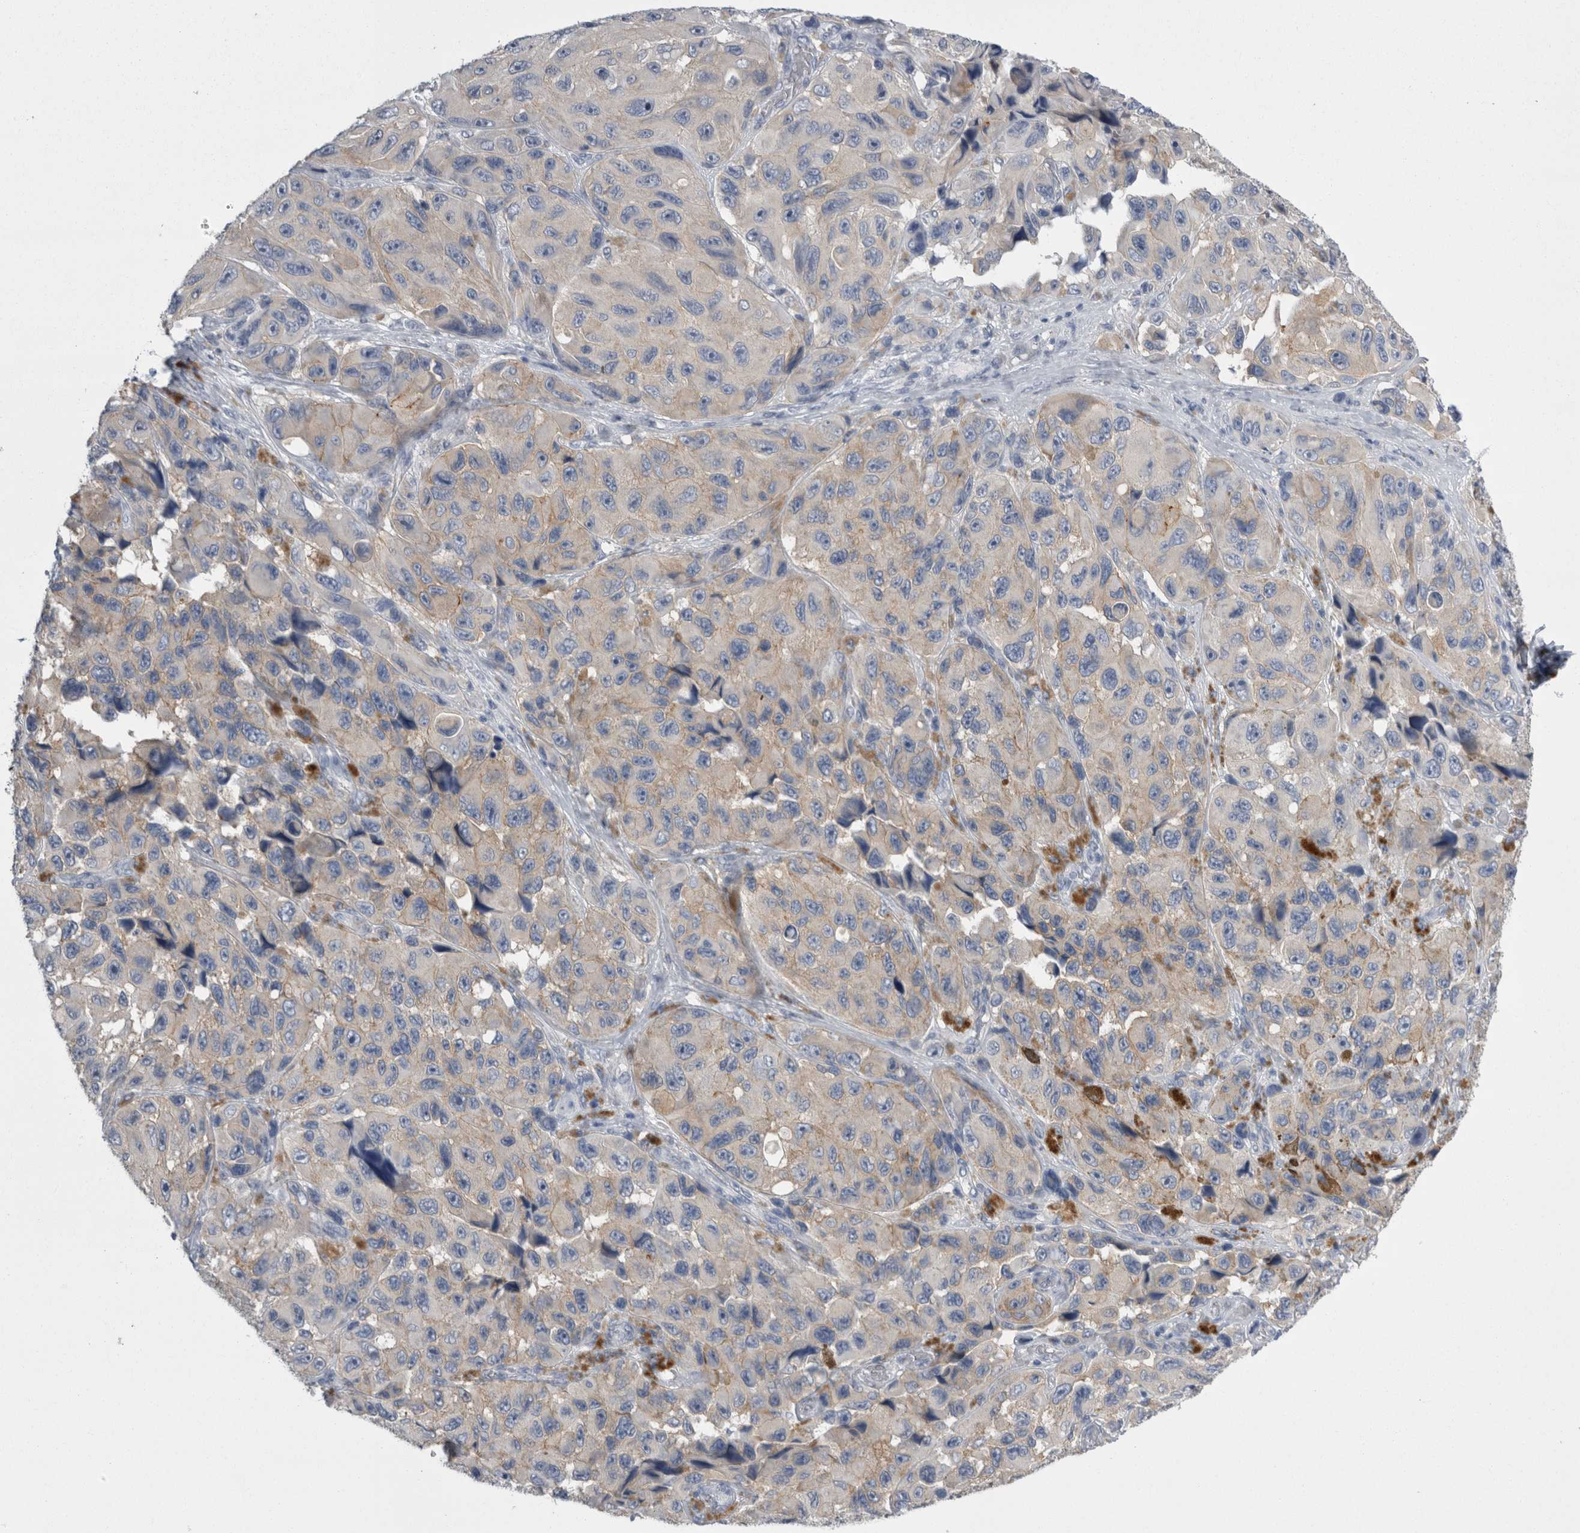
{"staining": {"intensity": "negative", "quantity": "none", "location": "none"}, "tissue": "melanoma", "cell_type": "Tumor cells", "image_type": "cancer", "snomed": [{"axis": "morphology", "description": "Malignant melanoma, NOS"}, {"axis": "topography", "description": "Skin"}], "caption": "Melanoma was stained to show a protein in brown. There is no significant positivity in tumor cells.", "gene": "REG1A", "patient": {"sex": "female", "age": 73}}